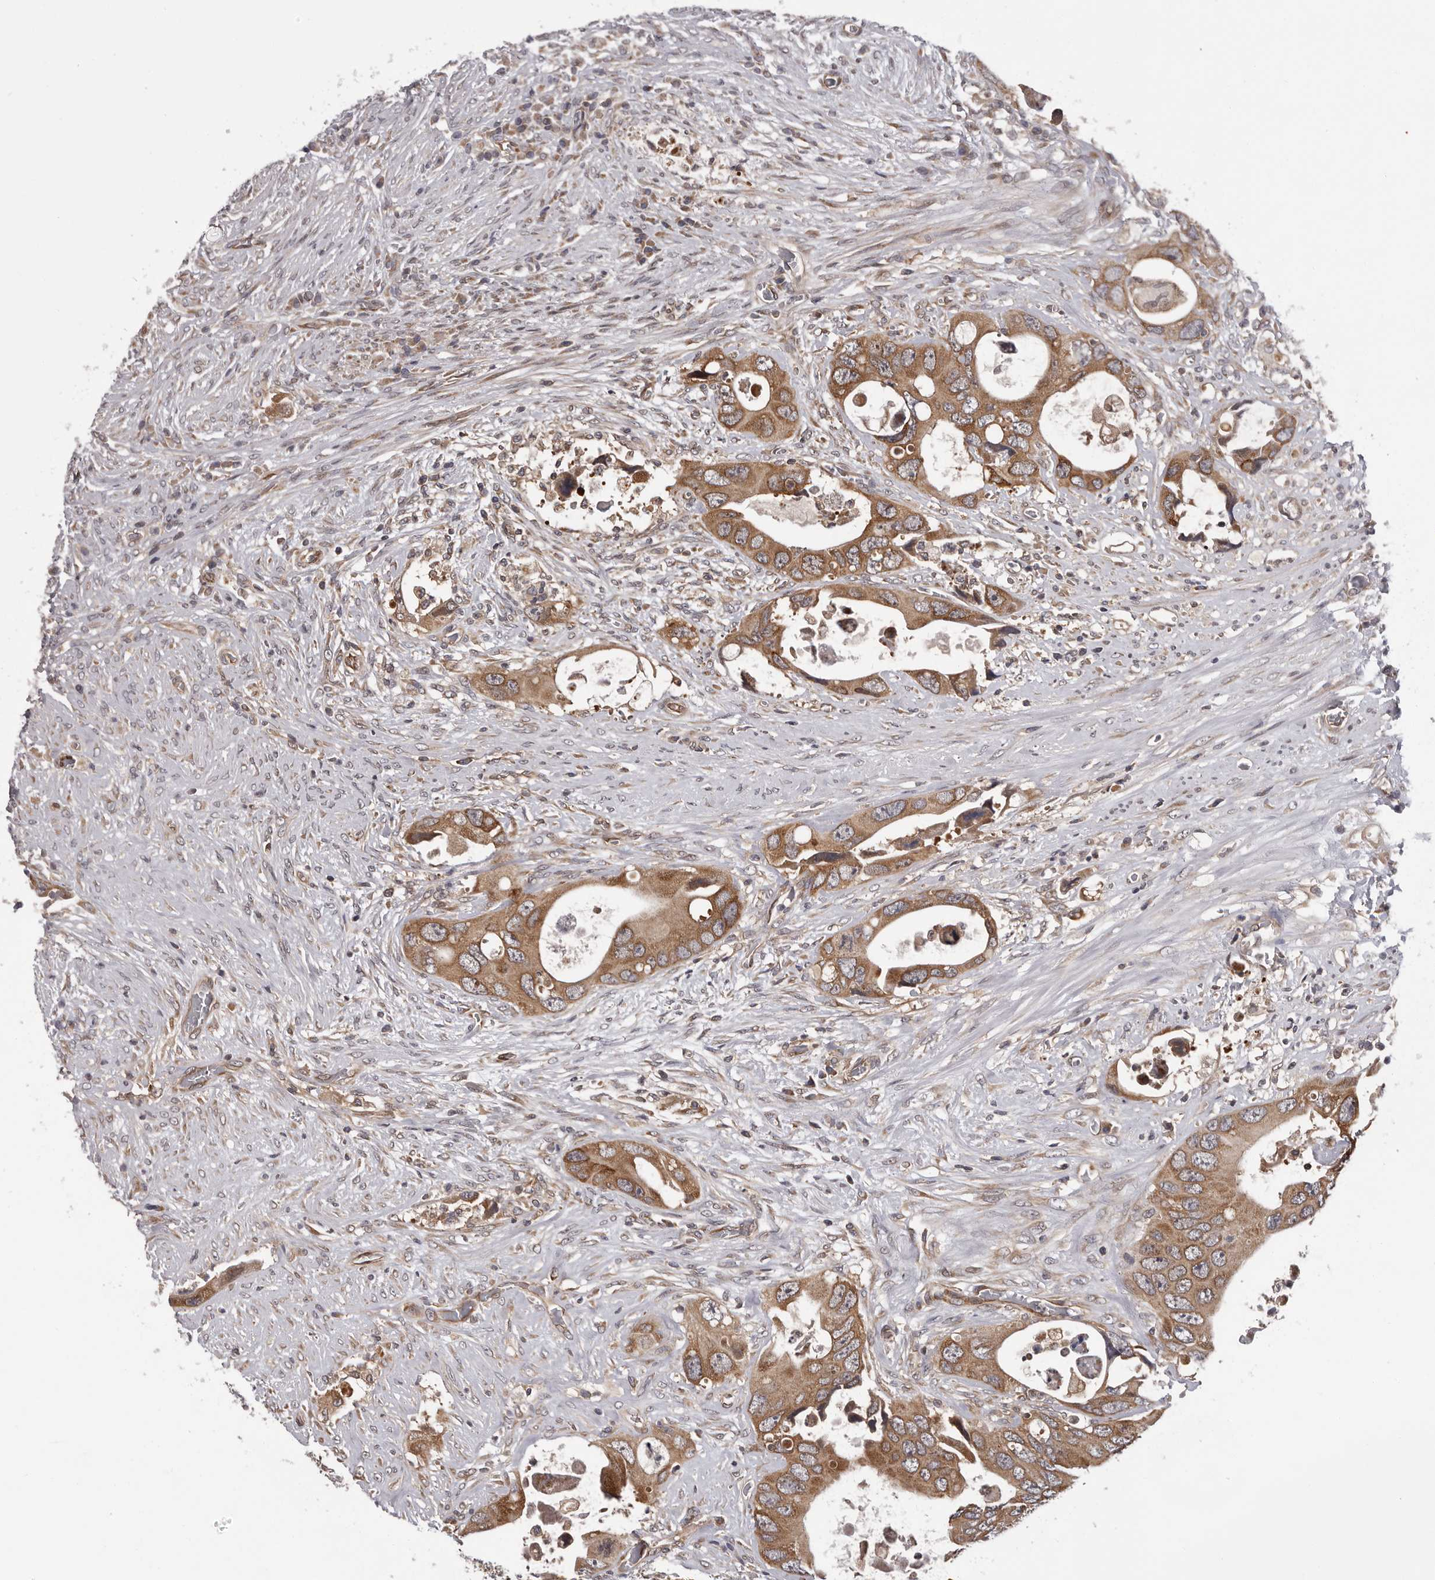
{"staining": {"intensity": "moderate", "quantity": ">75%", "location": "cytoplasmic/membranous"}, "tissue": "colorectal cancer", "cell_type": "Tumor cells", "image_type": "cancer", "snomed": [{"axis": "morphology", "description": "Adenocarcinoma, NOS"}, {"axis": "topography", "description": "Rectum"}], "caption": "Immunohistochemical staining of human colorectal adenocarcinoma displays medium levels of moderate cytoplasmic/membranous staining in approximately >75% of tumor cells.", "gene": "VPS37A", "patient": {"sex": "male", "age": 70}}